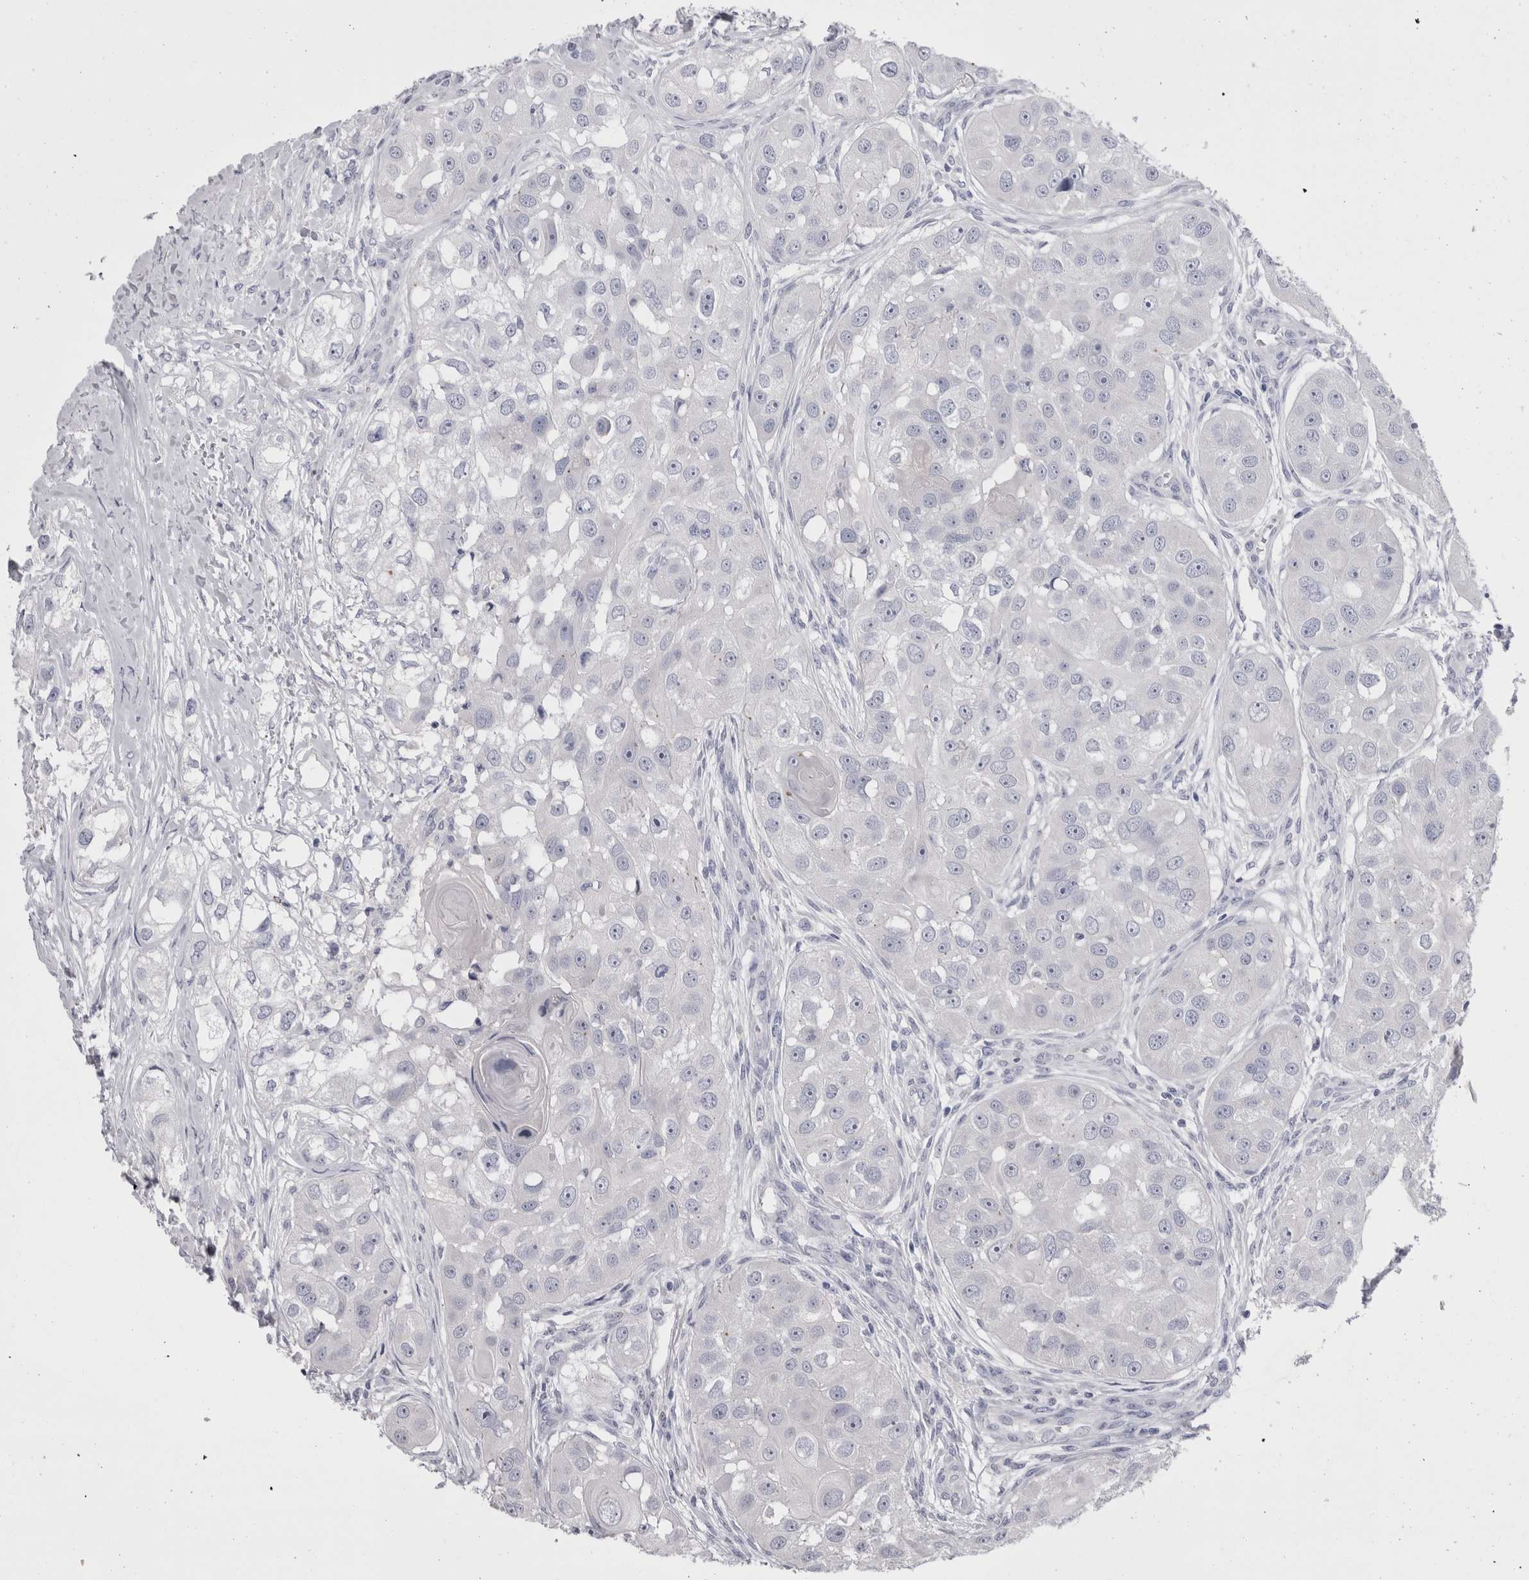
{"staining": {"intensity": "negative", "quantity": "none", "location": "none"}, "tissue": "head and neck cancer", "cell_type": "Tumor cells", "image_type": "cancer", "snomed": [{"axis": "morphology", "description": "Normal tissue, NOS"}, {"axis": "morphology", "description": "Squamous cell carcinoma, NOS"}, {"axis": "topography", "description": "Skeletal muscle"}, {"axis": "topography", "description": "Head-Neck"}], "caption": "This is a image of immunohistochemistry staining of head and neck squamous cell carcinoma, which shows no expression in tumor cells.", "gene": "PWP2", "patient": {"sex": "male", "age": 51}}